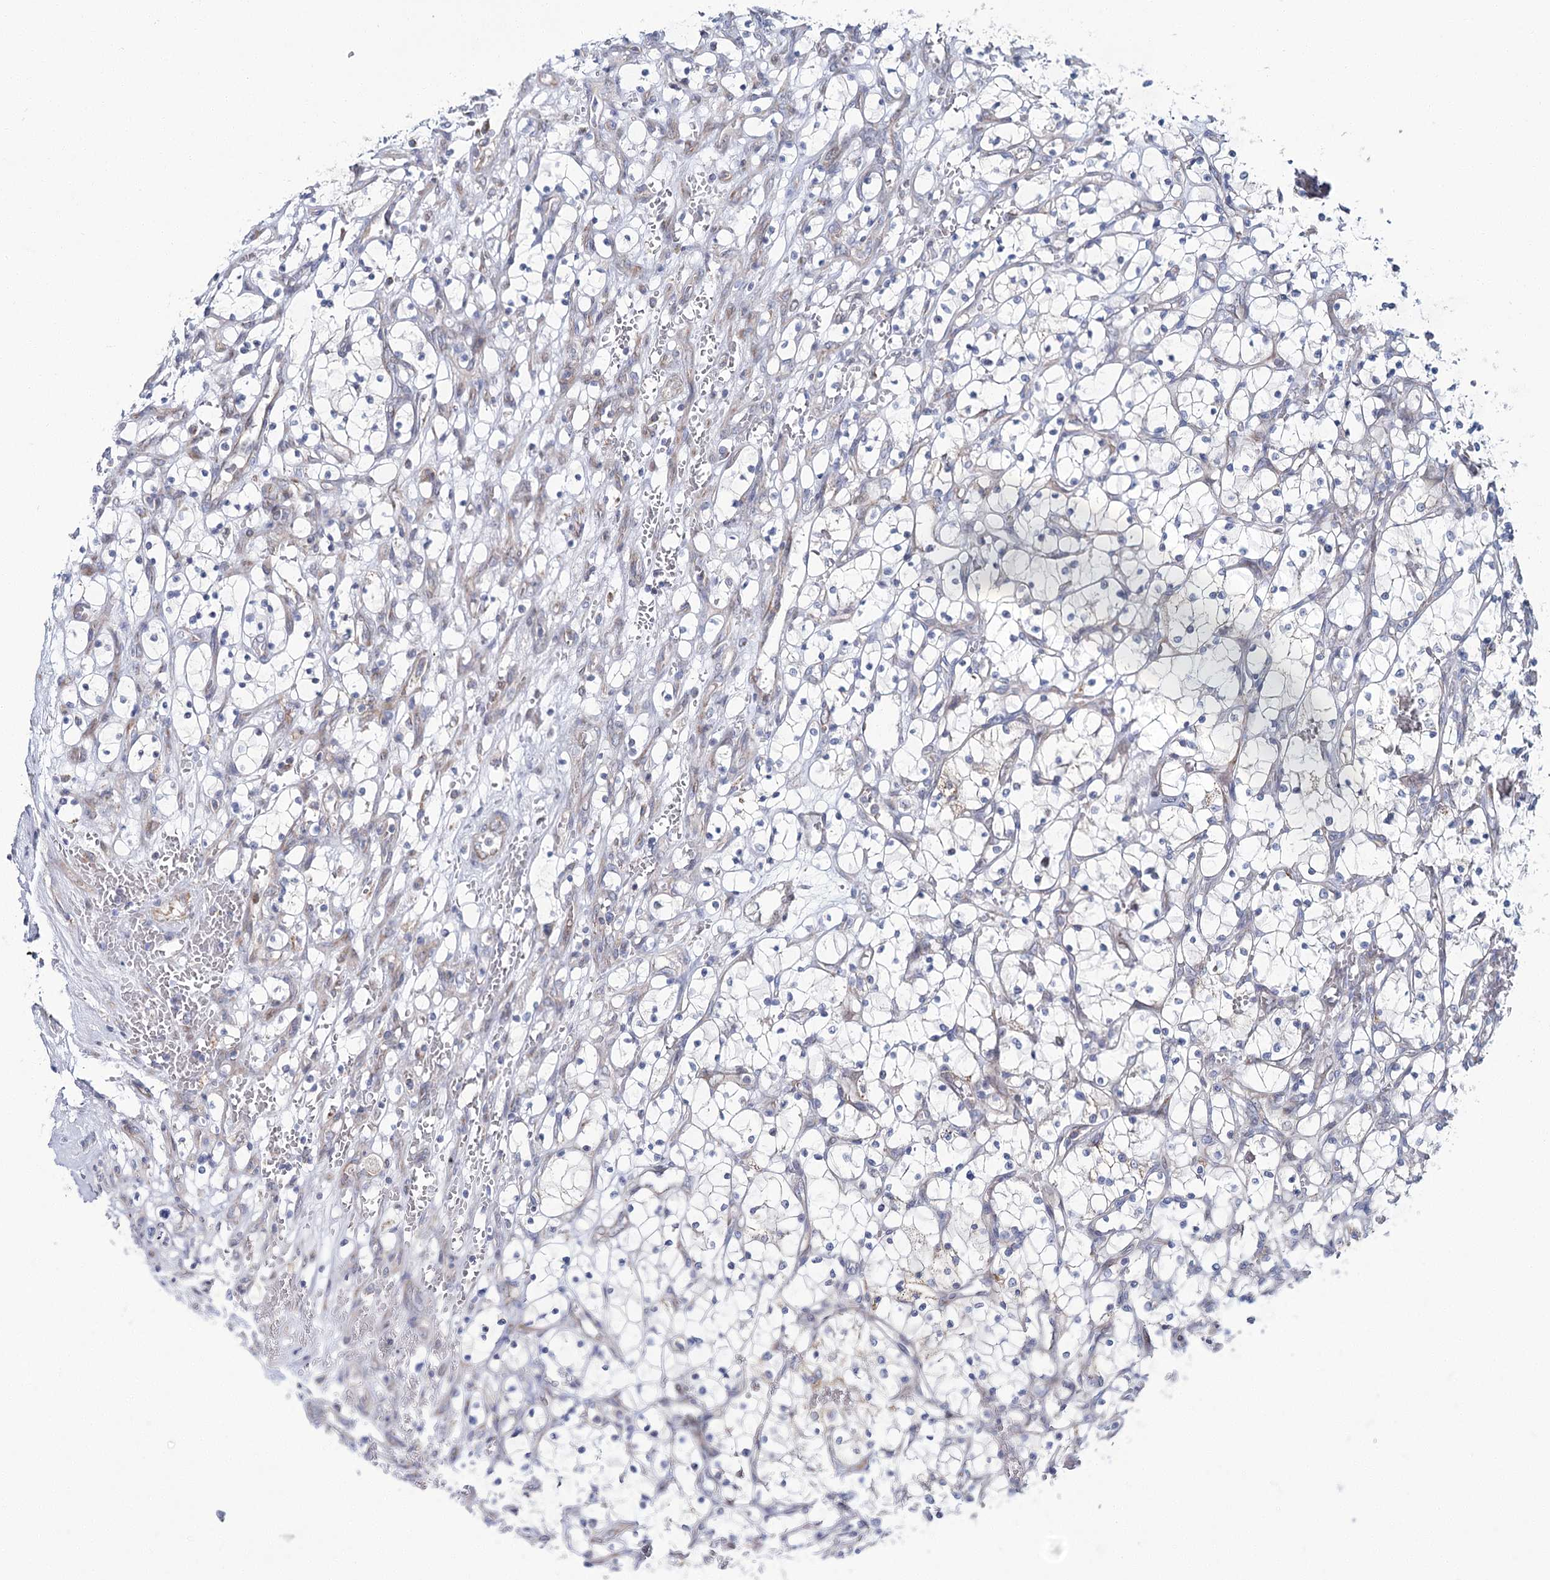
{"staining": {"intensity": "negative", "quantity": "none", "location": "none"}, "tissue": "renal cancer", "cell_type": "Tumor cells", "image_type": "cancer", "snomed": [{"axis": "morphology", "description": "Adenocarcinoma, NOS"}, {"axis": "topography", "description": "Kidney"}], "caption": "Immunohistochemistry histopathology image of human adenocarcinoma (renal) stained for a protein (brown), which reveals no expression in tumor cells.", "gene": "CPLANE1", "patient": {"sex": "female", "age": 69}}